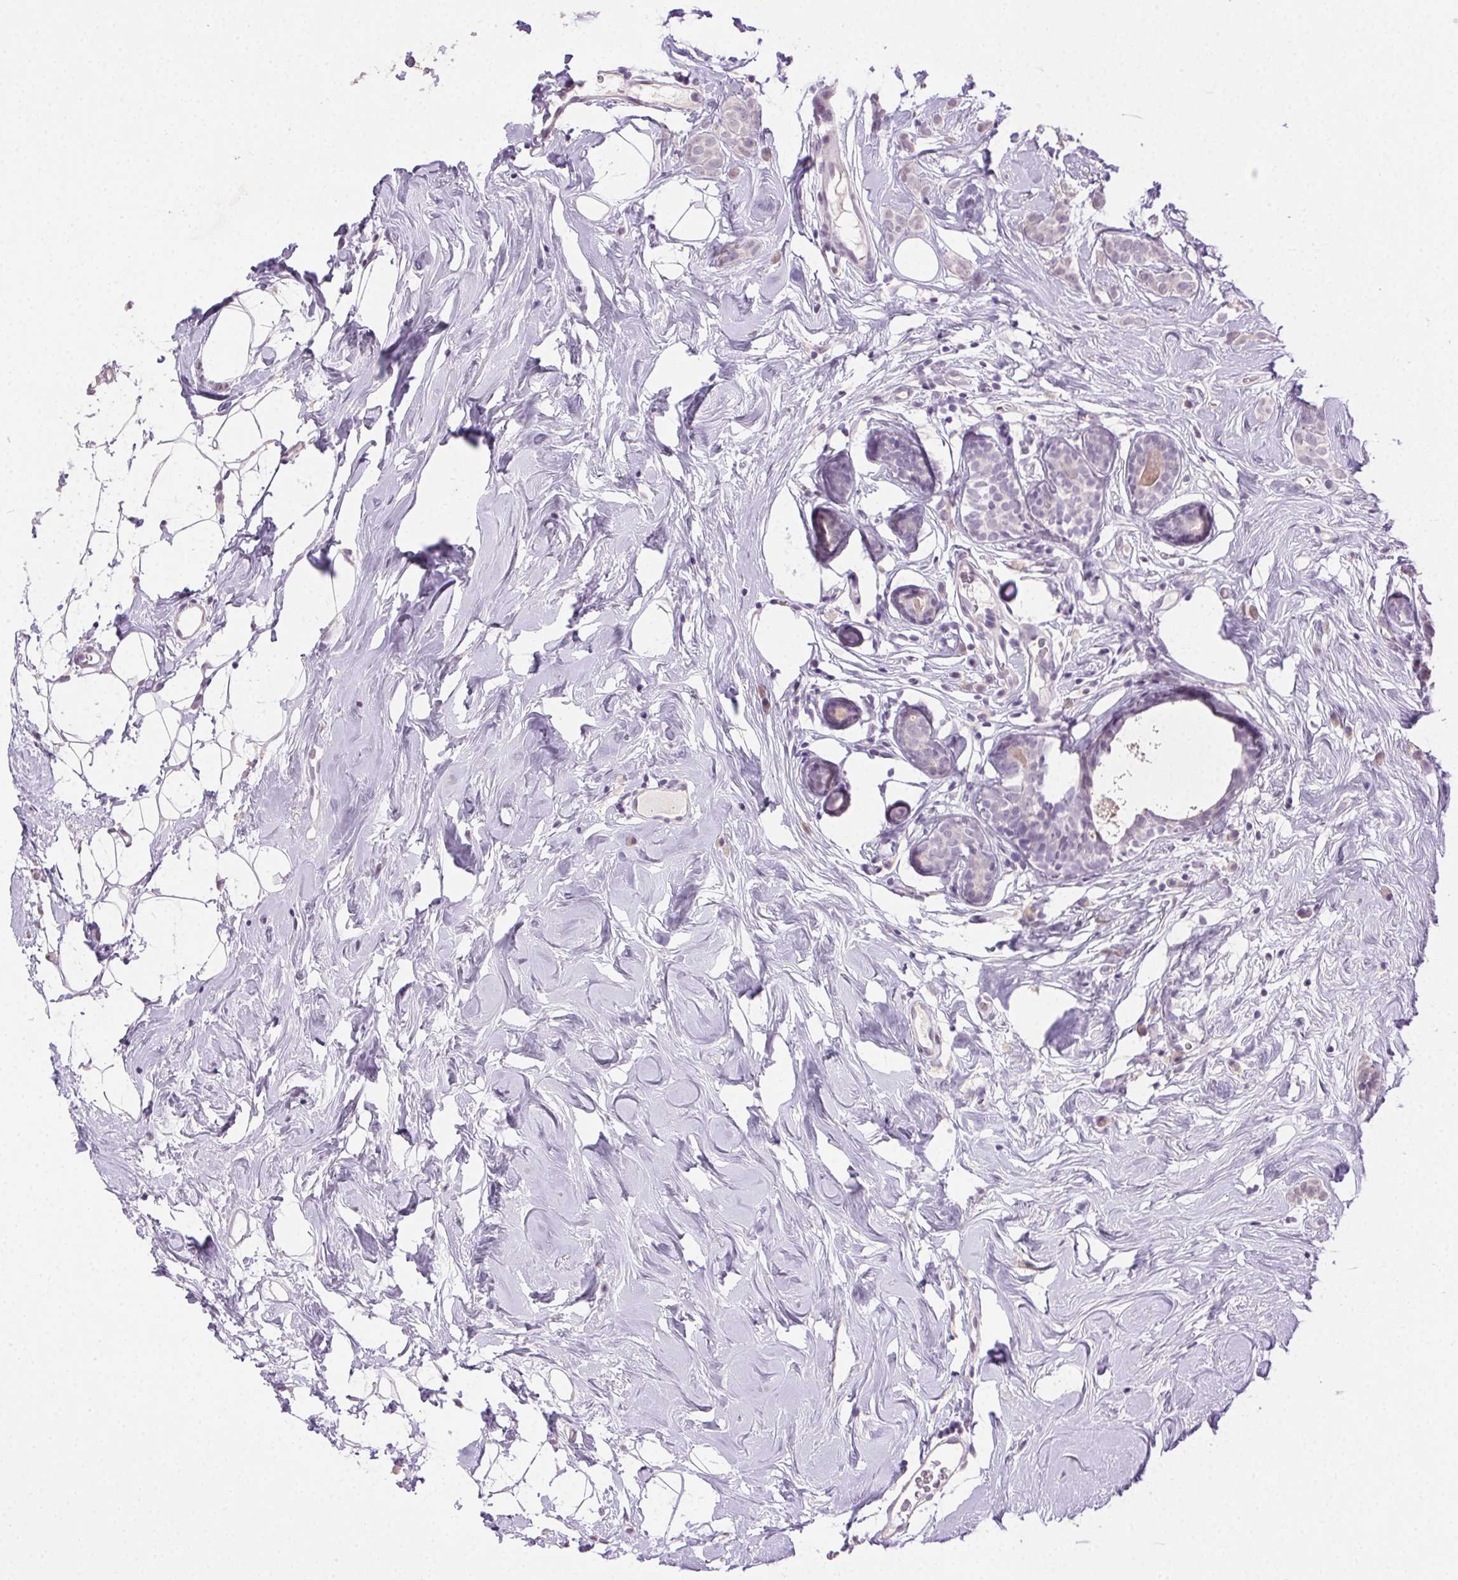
{"staining": {"intensity": "negative", "quantity": "none", "location": "none"}, "tissue": "breast cancer", "cell_type": "Tumor cells", "image_type": "cancer", "snomed": [{"axis": "morphology", "description": "Lobular carcinoma"}, {"axis": "topography", "description": "Breast"}], "caption": "Photomicrograph shows no protein positivity in tumor cells of breast lobular carcinoma tissue.", "gene": "CLDN10", "patient": {"sex": "female", "age": 49}}